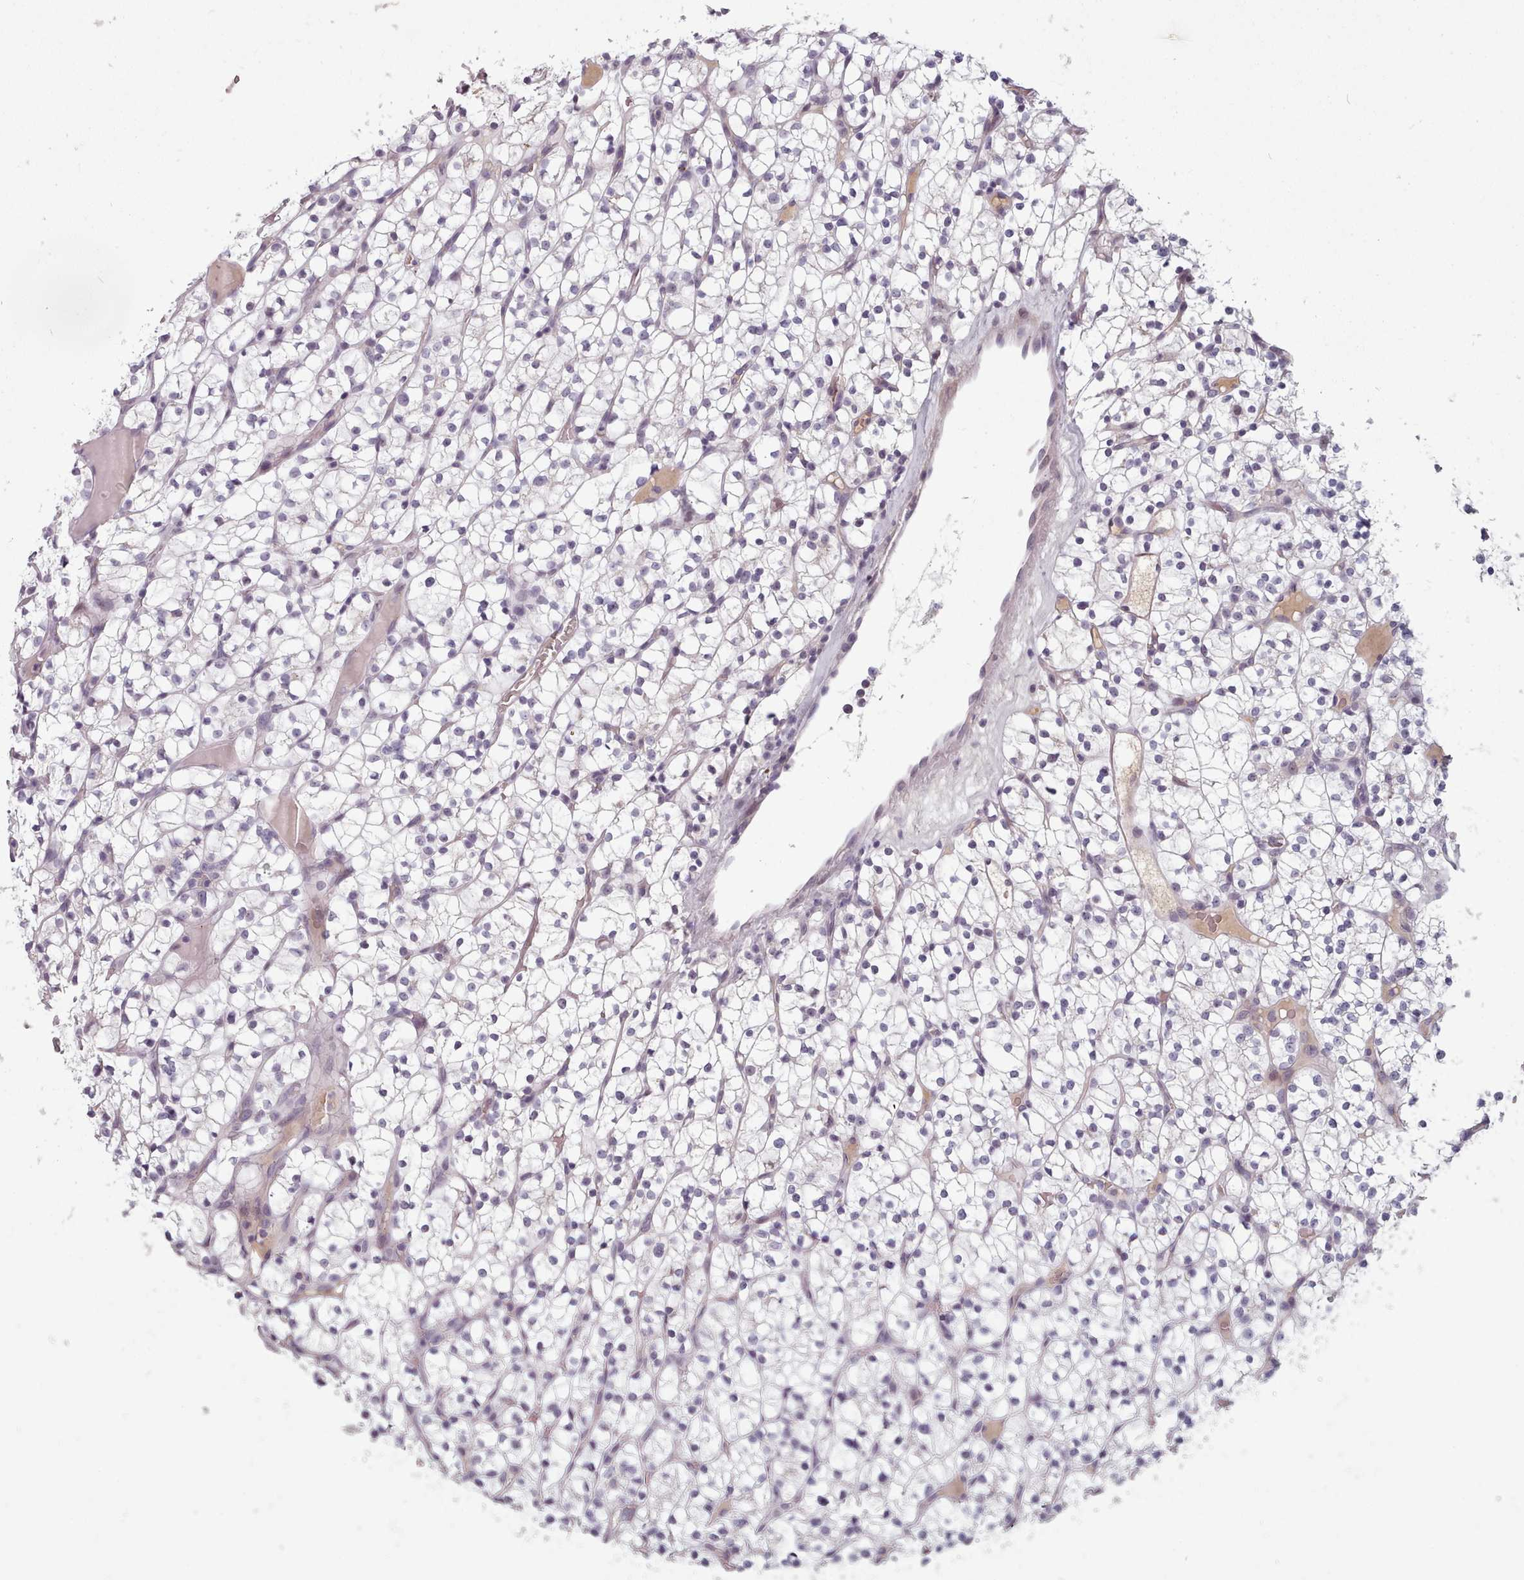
{"staining": {"intensity": "negative", "quantity": "none", "location": "none"}, "tissue": "renal cancer", "cell_type": "Tumor cells", "image_type": "cancer", "snomed": [{"axis": "morphology", "description": "Adenocarcinoma, NOS"}, {"axis": "topography", "description": "Kidney"}], "caption": "Protein analysis of renal adenocarcinoma exhibits no significant expression in tumor cells.", "gene": "PBX4", "patient": {"sex": "female", "age": 64}}